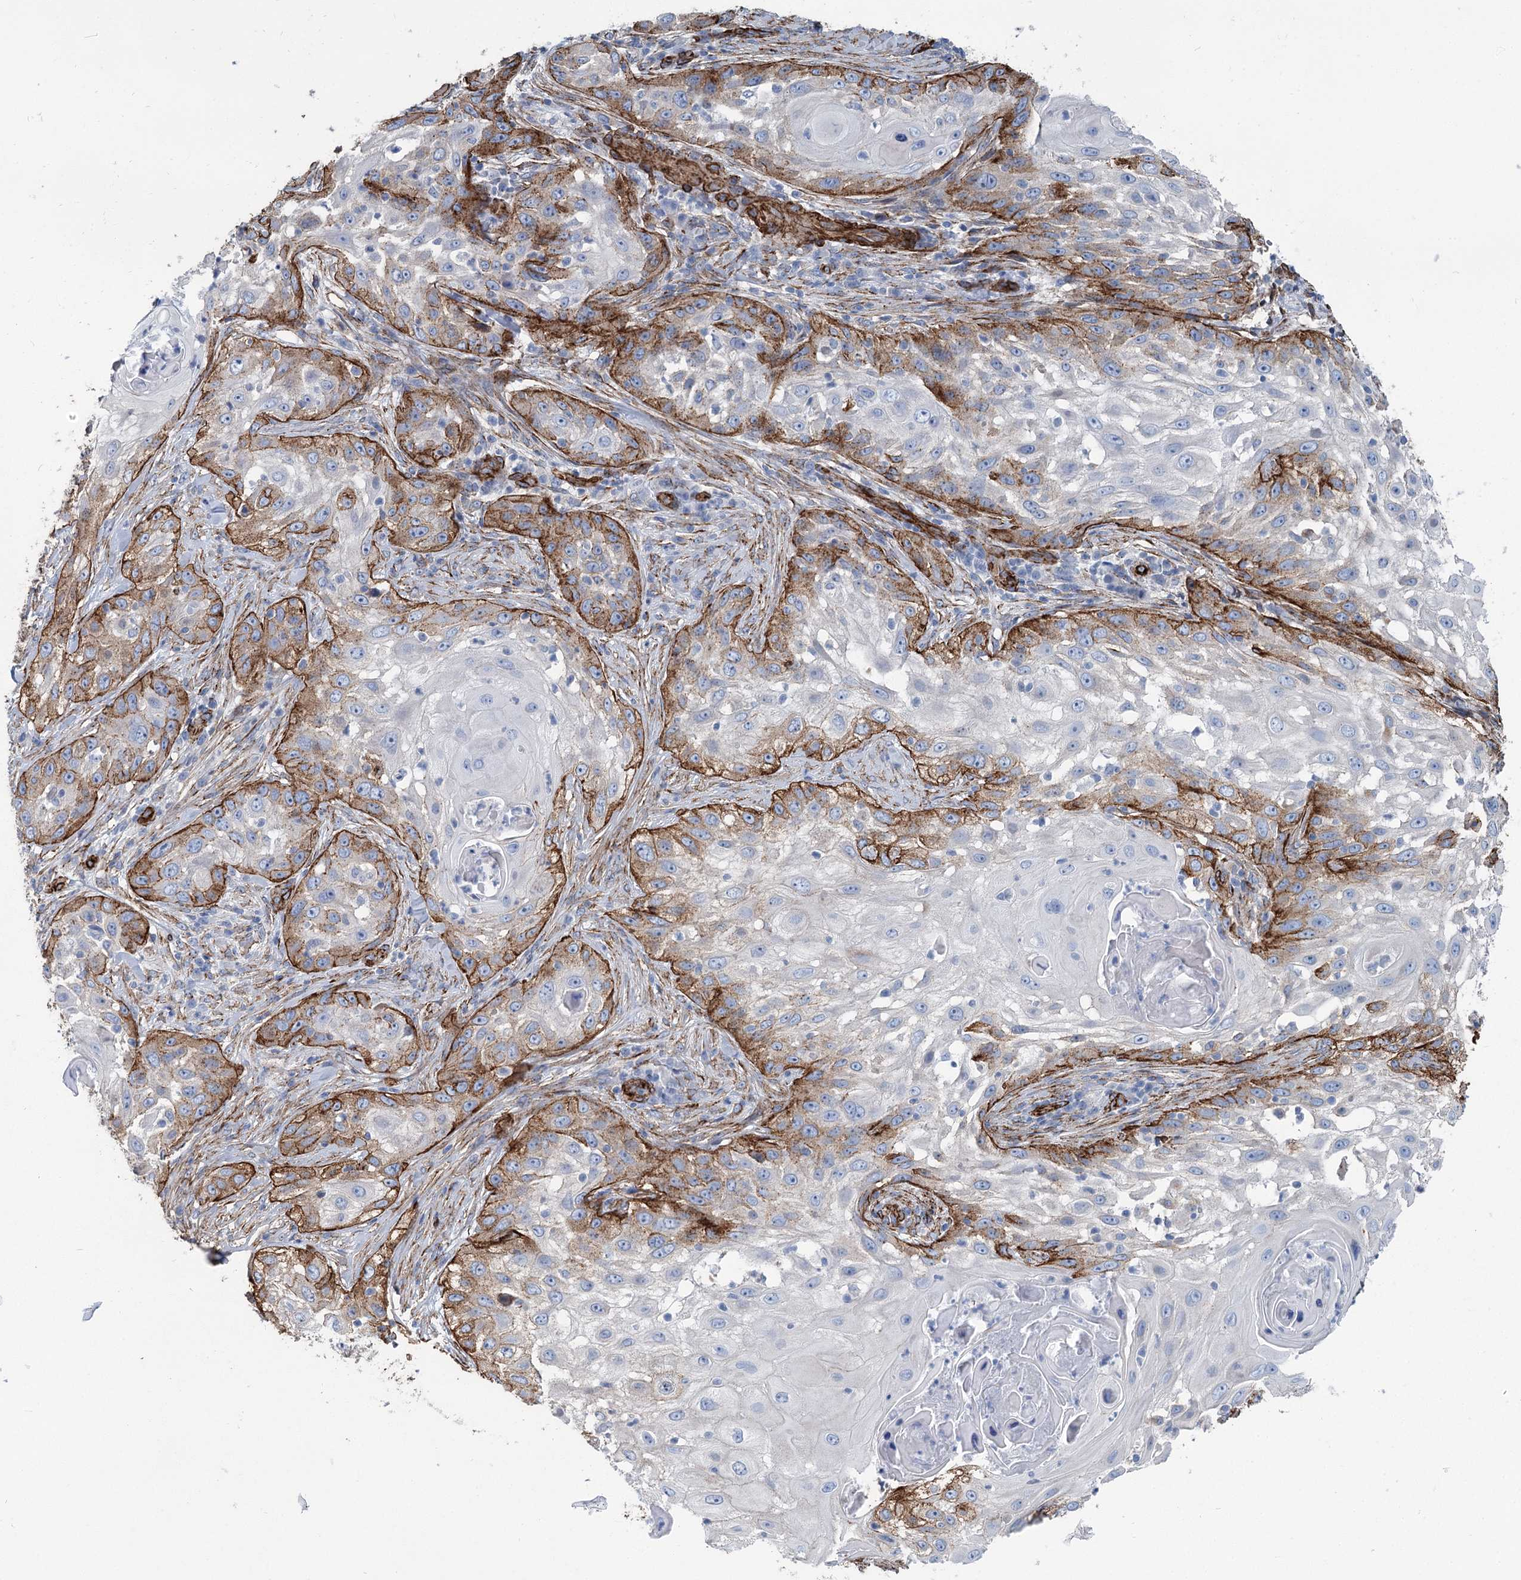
{"staining": {"intensity": "moderate", "quantity": "25%-75%", "location": "cytoplasmic/membranous"}, "tissue": "skin cancer", "cell_type": "Tumor cells", "image_type": "cancer", "snomed": [{"axis": "morphology", "description": "Squamous cell carcinoma, NOS"}, {"axis": "topography", "description": "Skin"}], "caption": "Human skin cancer (squamous cell carcinoma) stained with a protein marker displays moderate staining in tumor cells.", "gene": "IQSEC1", "patient": {"sex": "female", "age": 44}}